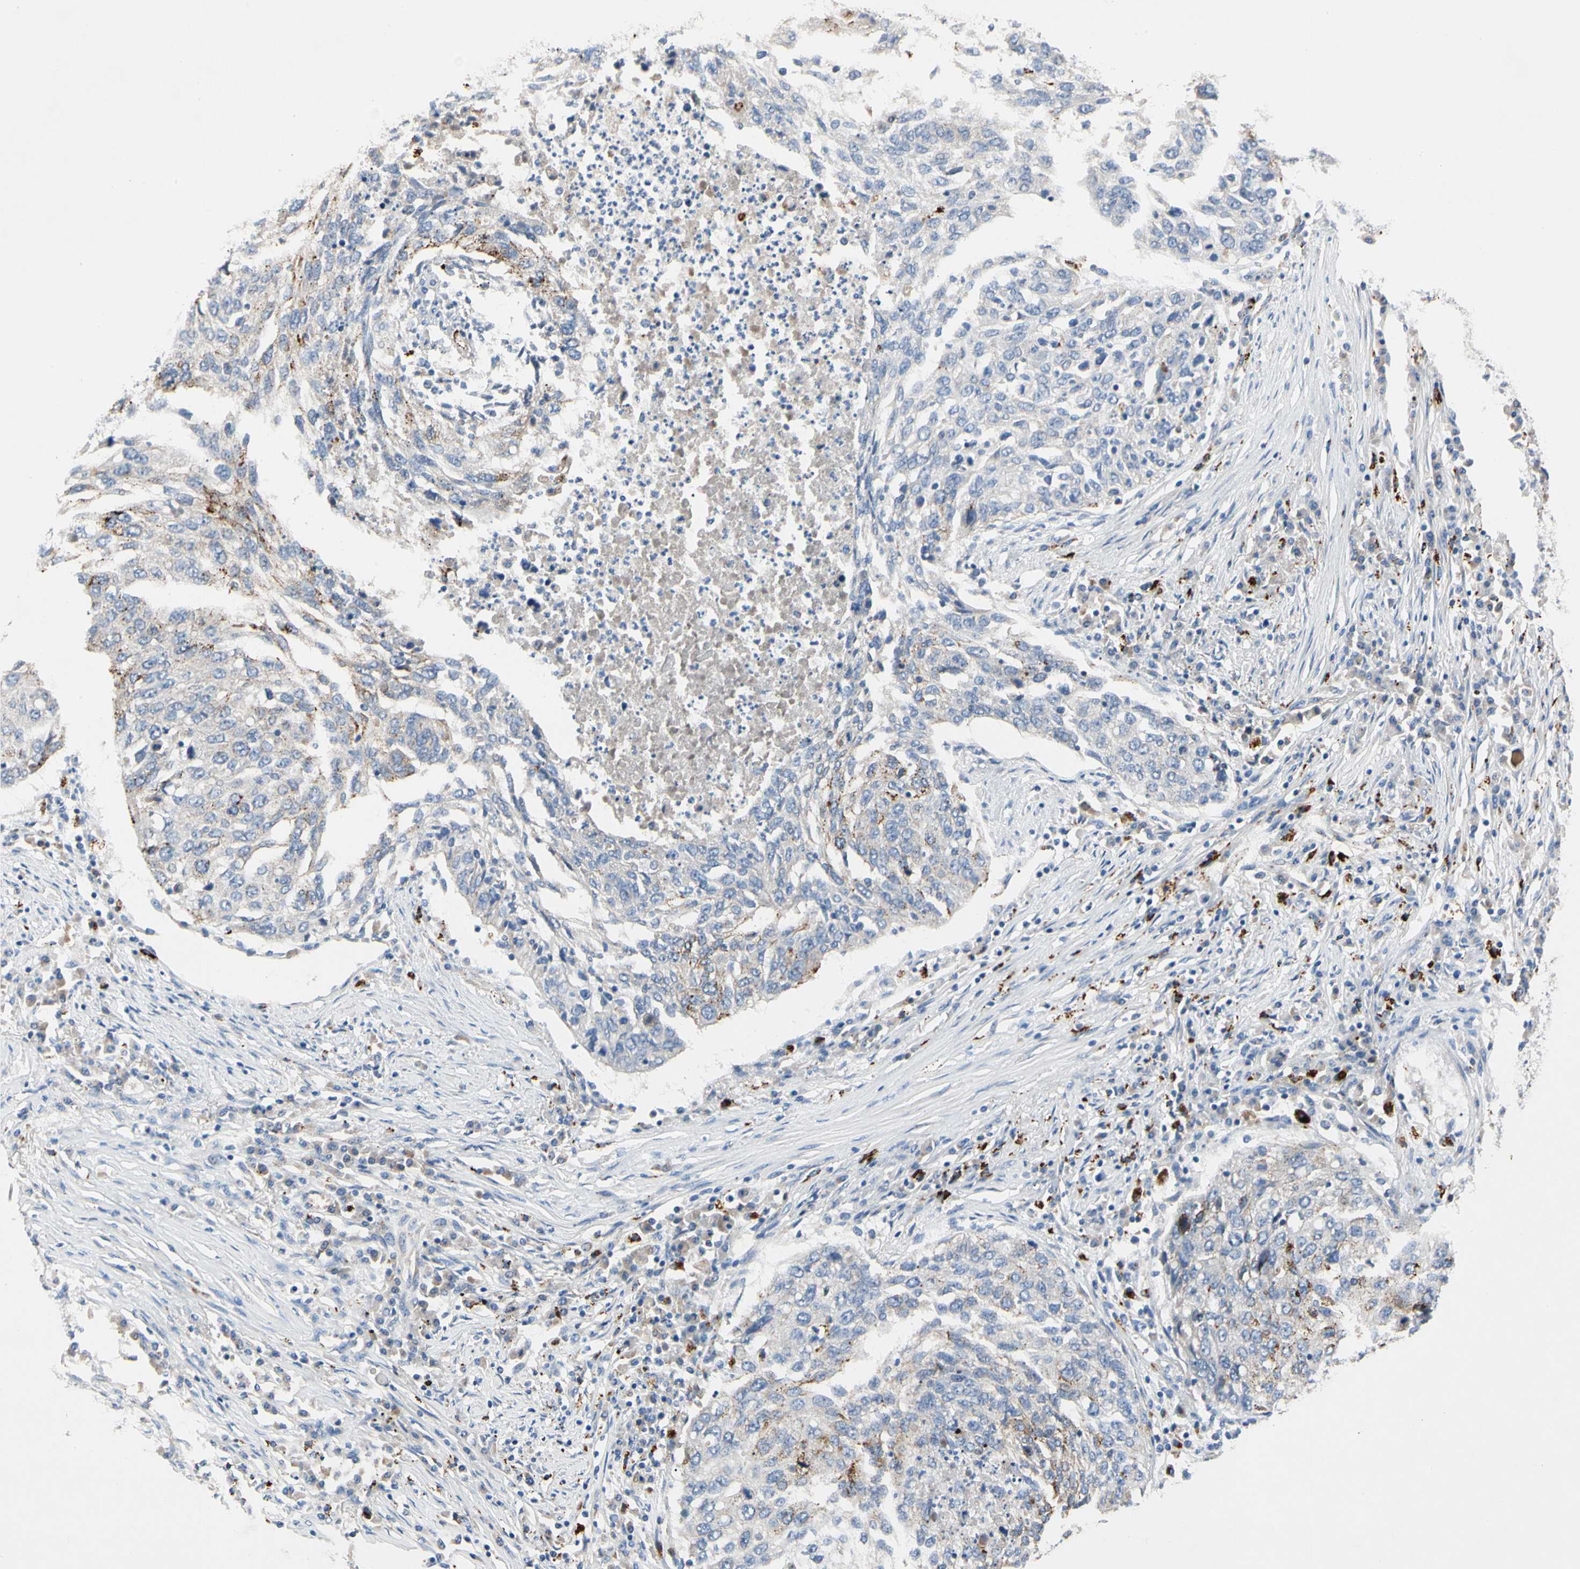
{"staining": {"intensity": "moderate", "quantity": ">75%", "location": "cytoplasmic/membranous"}, "tissue": "lung cancer", "cell_type": "Tumor cells", "image_type": "cancer", "snomed": [{"axis": "morphology", "description": "Squamous cell carcinoma, NOS"}, {"axis": "topography", "description": "Lung"}], "caption": "The histopathology image exhibits staining of lung cancer, revealing moderate cytoplasmic/membranous protein expression (brown color) within tumor cells.", "gene": "RETSAT", "patient": {"sex": "female", "age": 63}}